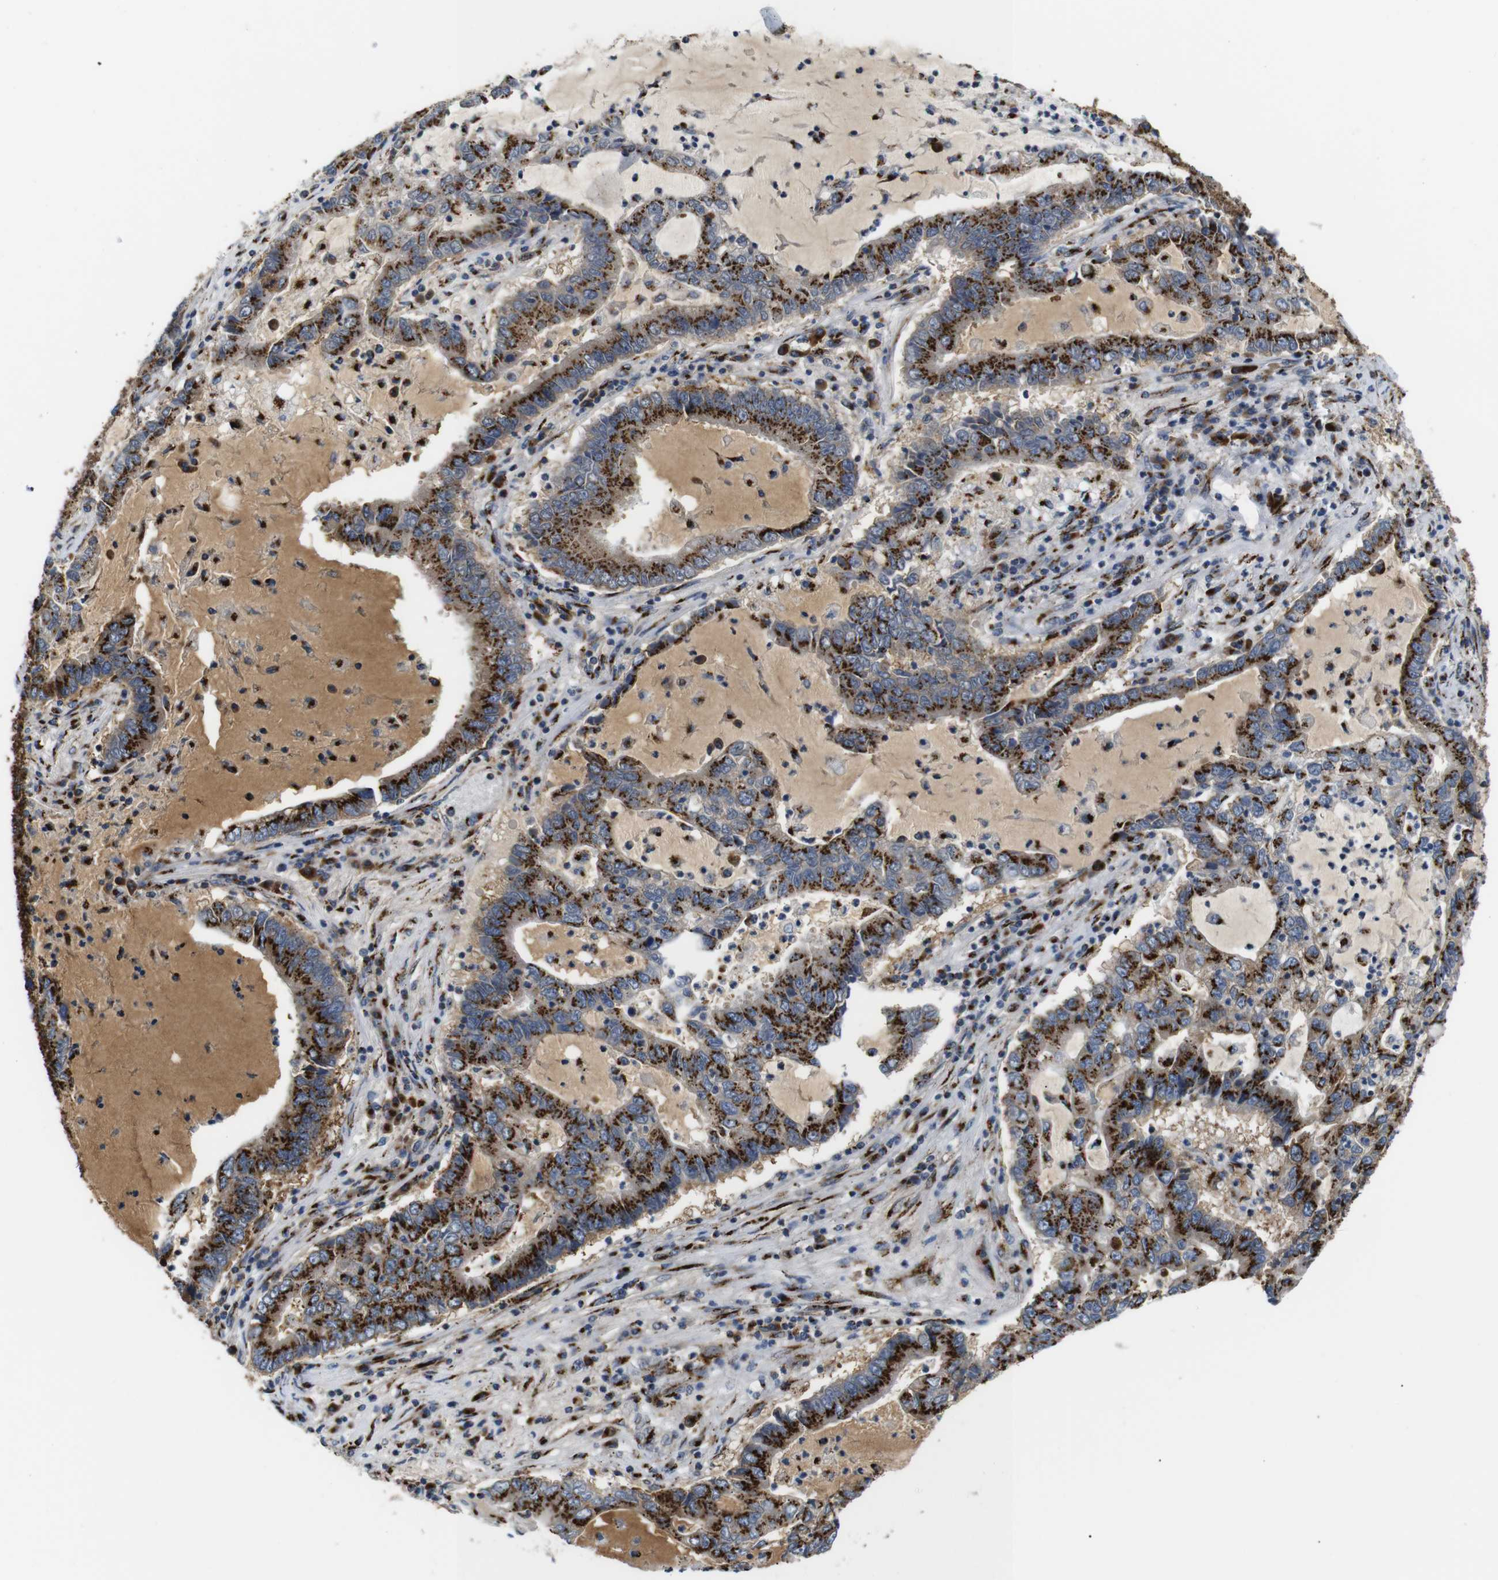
{"staining": {"intensity": "strong", "quantity": ">75%", "location": "cytoplasmic/membranous"}, "tissue": "lung cancer", "cell_type": "Tumor cells", "image_type": "cancer", "snomed": [{"axis": "morphology", "description": "Adenocarcinoma, NOS"}, {"axis": "topography", "description": "Lung"}], "caption": "The image exhibits immunohistochemical staining of adenocarcinoma (lung). There is strong cytoplasmic/membranous expression is identified in about >75% of tumor cells. (Brightfield microscopy of DAB IHC at high magnification).", "gene": "TGOLN2", "patient": {"sex": "female", "age": 51}}